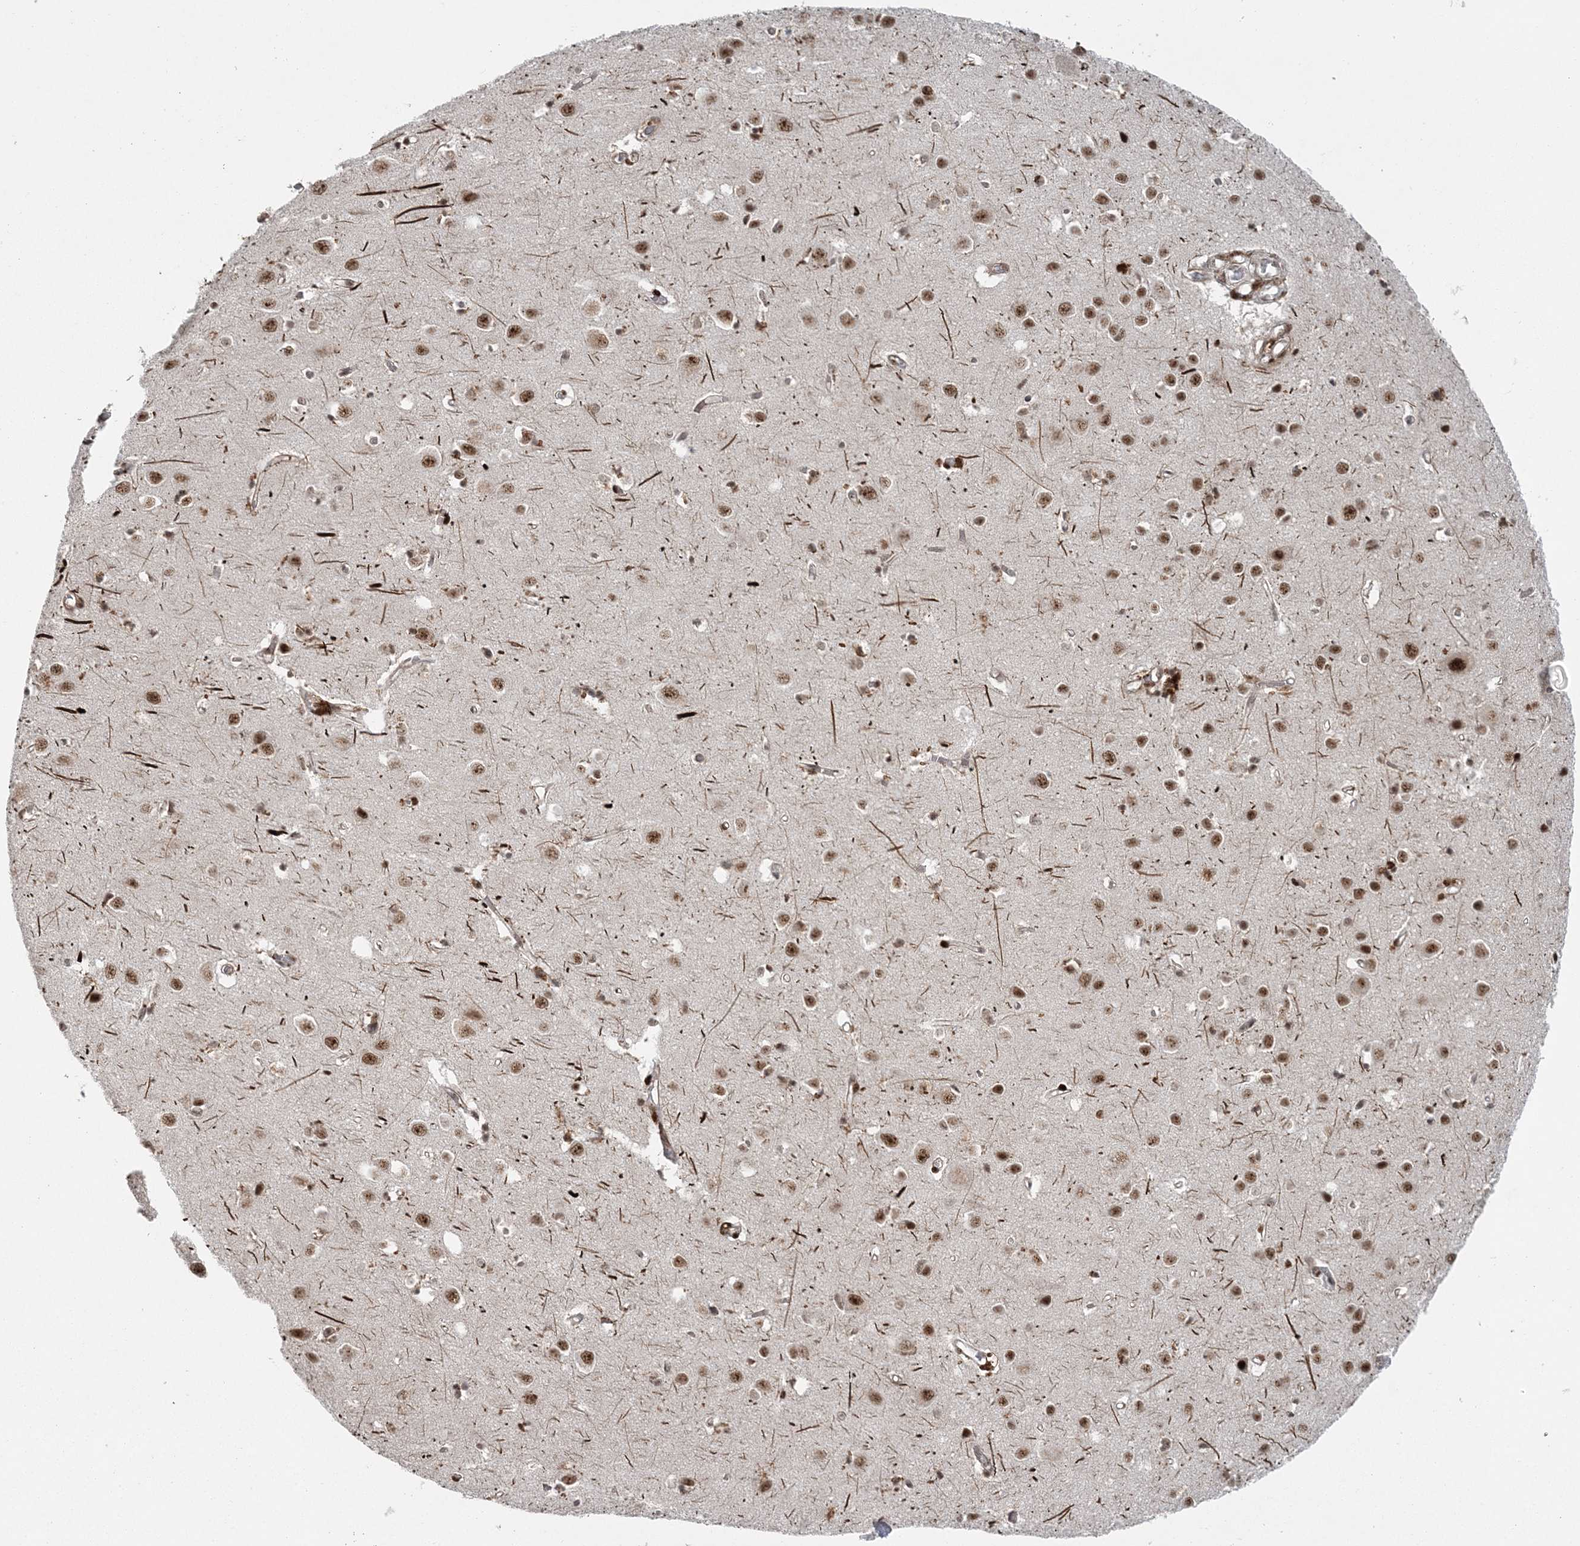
{"staining": {"intensity": "moderate", "quantity": ">75%", "location": "nuclear"}, "tissue": "cerebral cortex", "cell_type": "Endothelial cells", "image_type": "normal", "snomed": [{"axis": "morphology", "description": "Normal tissue, NOS"}, {"axis": "topography", "description": "Cerebral cortex"}], "caption": "The histopathology image displays staining of normal cerebral cortex, revealing moderate nuclear protein expression (brown color) within endothelial cells.", "gene": "CWC22", "patient": {"sex": "female", "age": 64}}